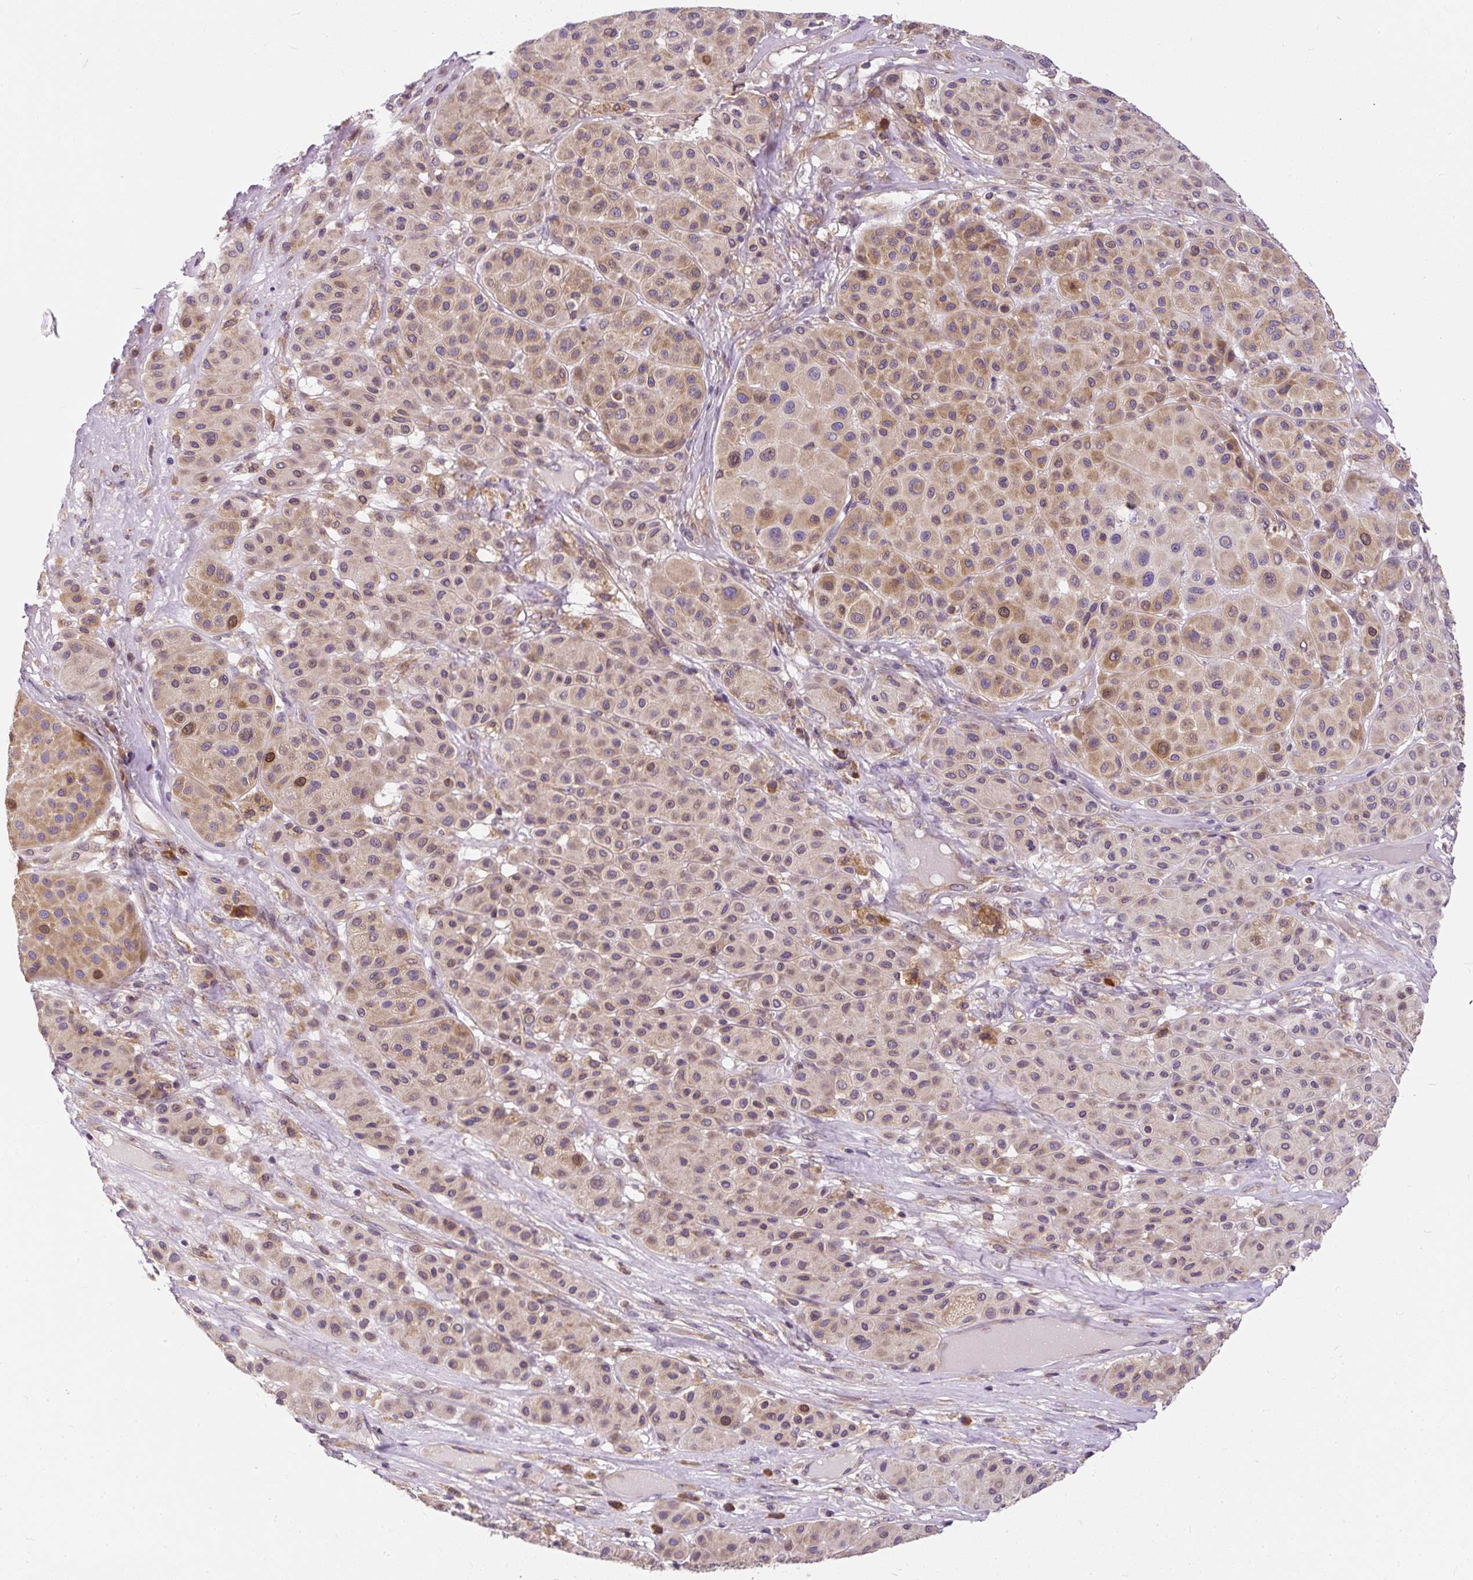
{"staining": {"intensity": "moderate", "quantity": "25%-75%", "location": "cytoplasmic/membranous,nuclear"}, "tissue": "melanoma", "cell_type": "Tumor cells", "image_type": "cancer", "snomed": [{"axis": "morphology", "description": "Malignant melanoma, Metastatic site"}, {"axis": "topography", "description": "Smooth muscle"}], "caption": "Moderate cytoplasmic/membranous and nuclear protein staining is identified in about 25%-75% of tumor cells in malignant melanoma (metastatic site).", "gene": "CYP20A1", "patient": {"sex": "male", "age": 41}}